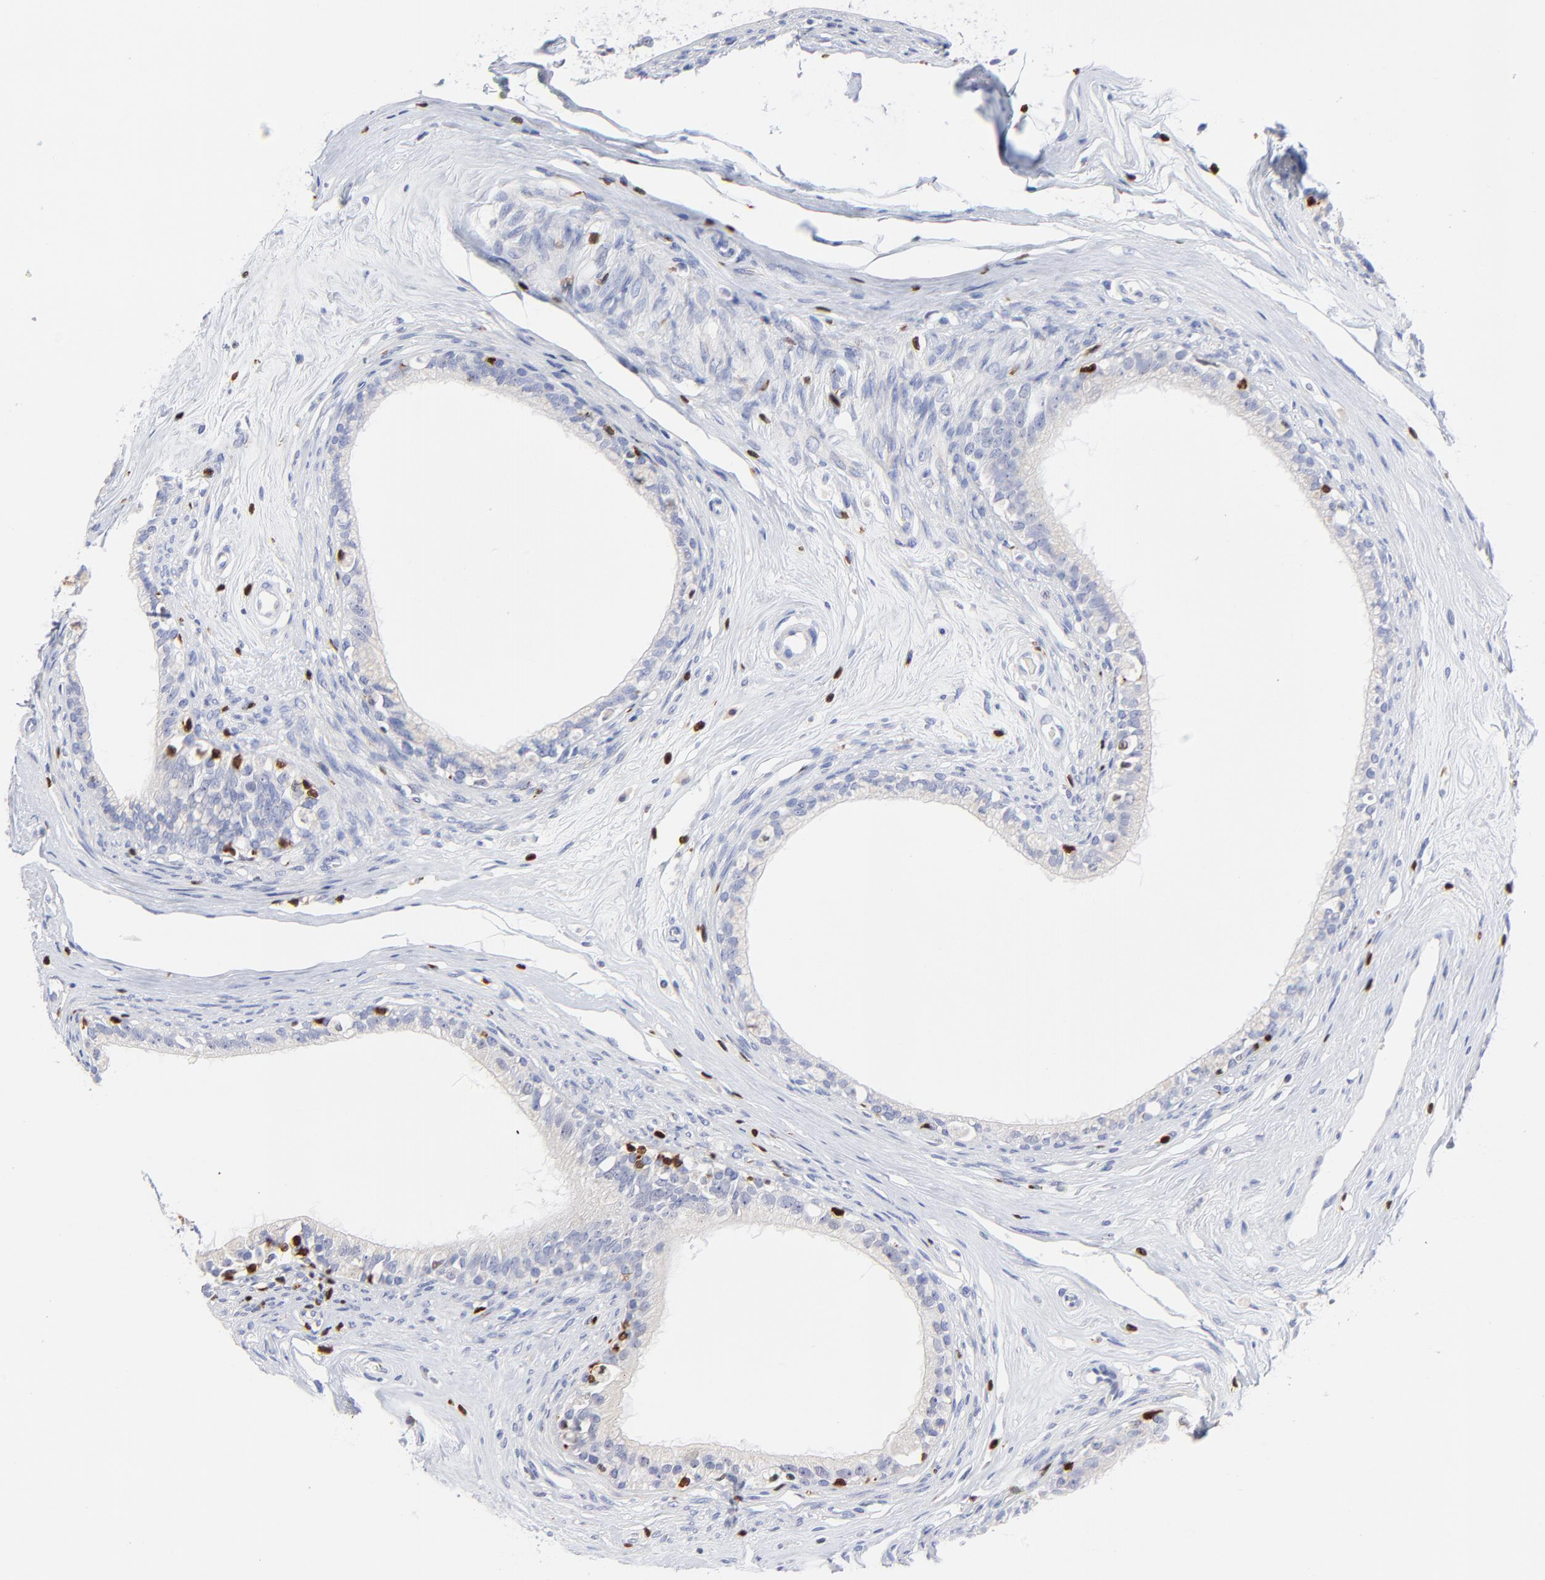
{"staining": {"intensity": "negative", "quantity": "none", "location": "none"}, "tissue": "epididymis", "cell_type": "Glandular cells", "image_type": "normal", "snomed": [{"axis": "morphology", "description": "Normal tissue, NOS"}, {"axis": "morphology", "description": "Inflammation, NOS"}, {"axis": "topography", "description": "Epididymis"}], "caption": "DAB immunohistochemical staining of normal human epididymis reveals no significant staining in glandular cells.", "gene": "ZAP70", "patient": {"sex": "male", "age": 84}}